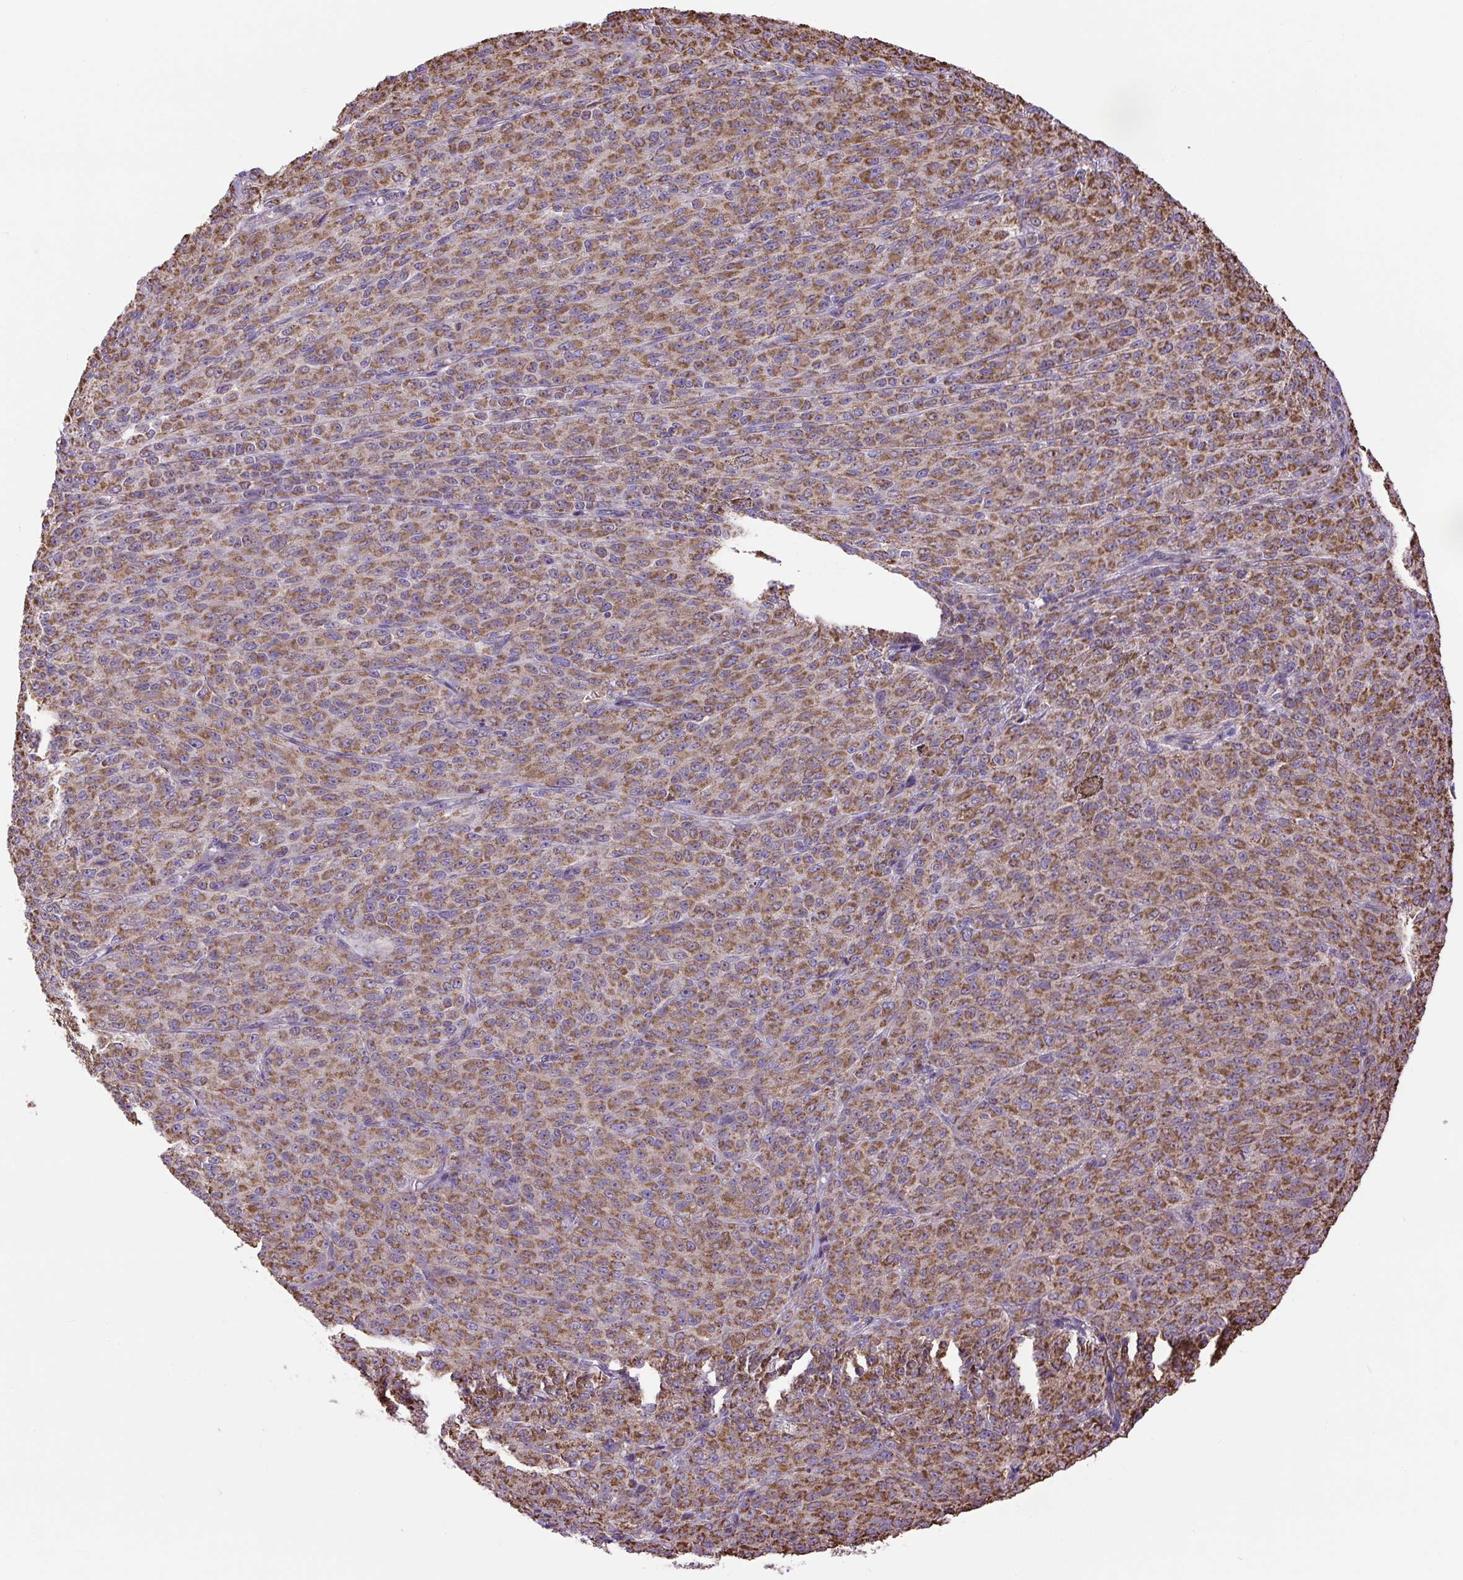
{"staining": {"intensity": "moderate", "quantity": ">75%", "location": "cytoplasmic/membranous"}, "tissue": "melanoma", "cell_type": "Tumor cells", "image_type": "cancer", "snomed": [{"axis": "morphology", "description": "Malignant melanoma, NOS"}, {"axis": "topography", "description": "Skin"}], "caption": "Malignant melanoma stained with a brown dye demonstrates moderate cytoplasmic/membranous positive expression in approximately >75% of tumor cells.", "gene": "PLCG1", "patient": {"sex": "female", "age": 52}}